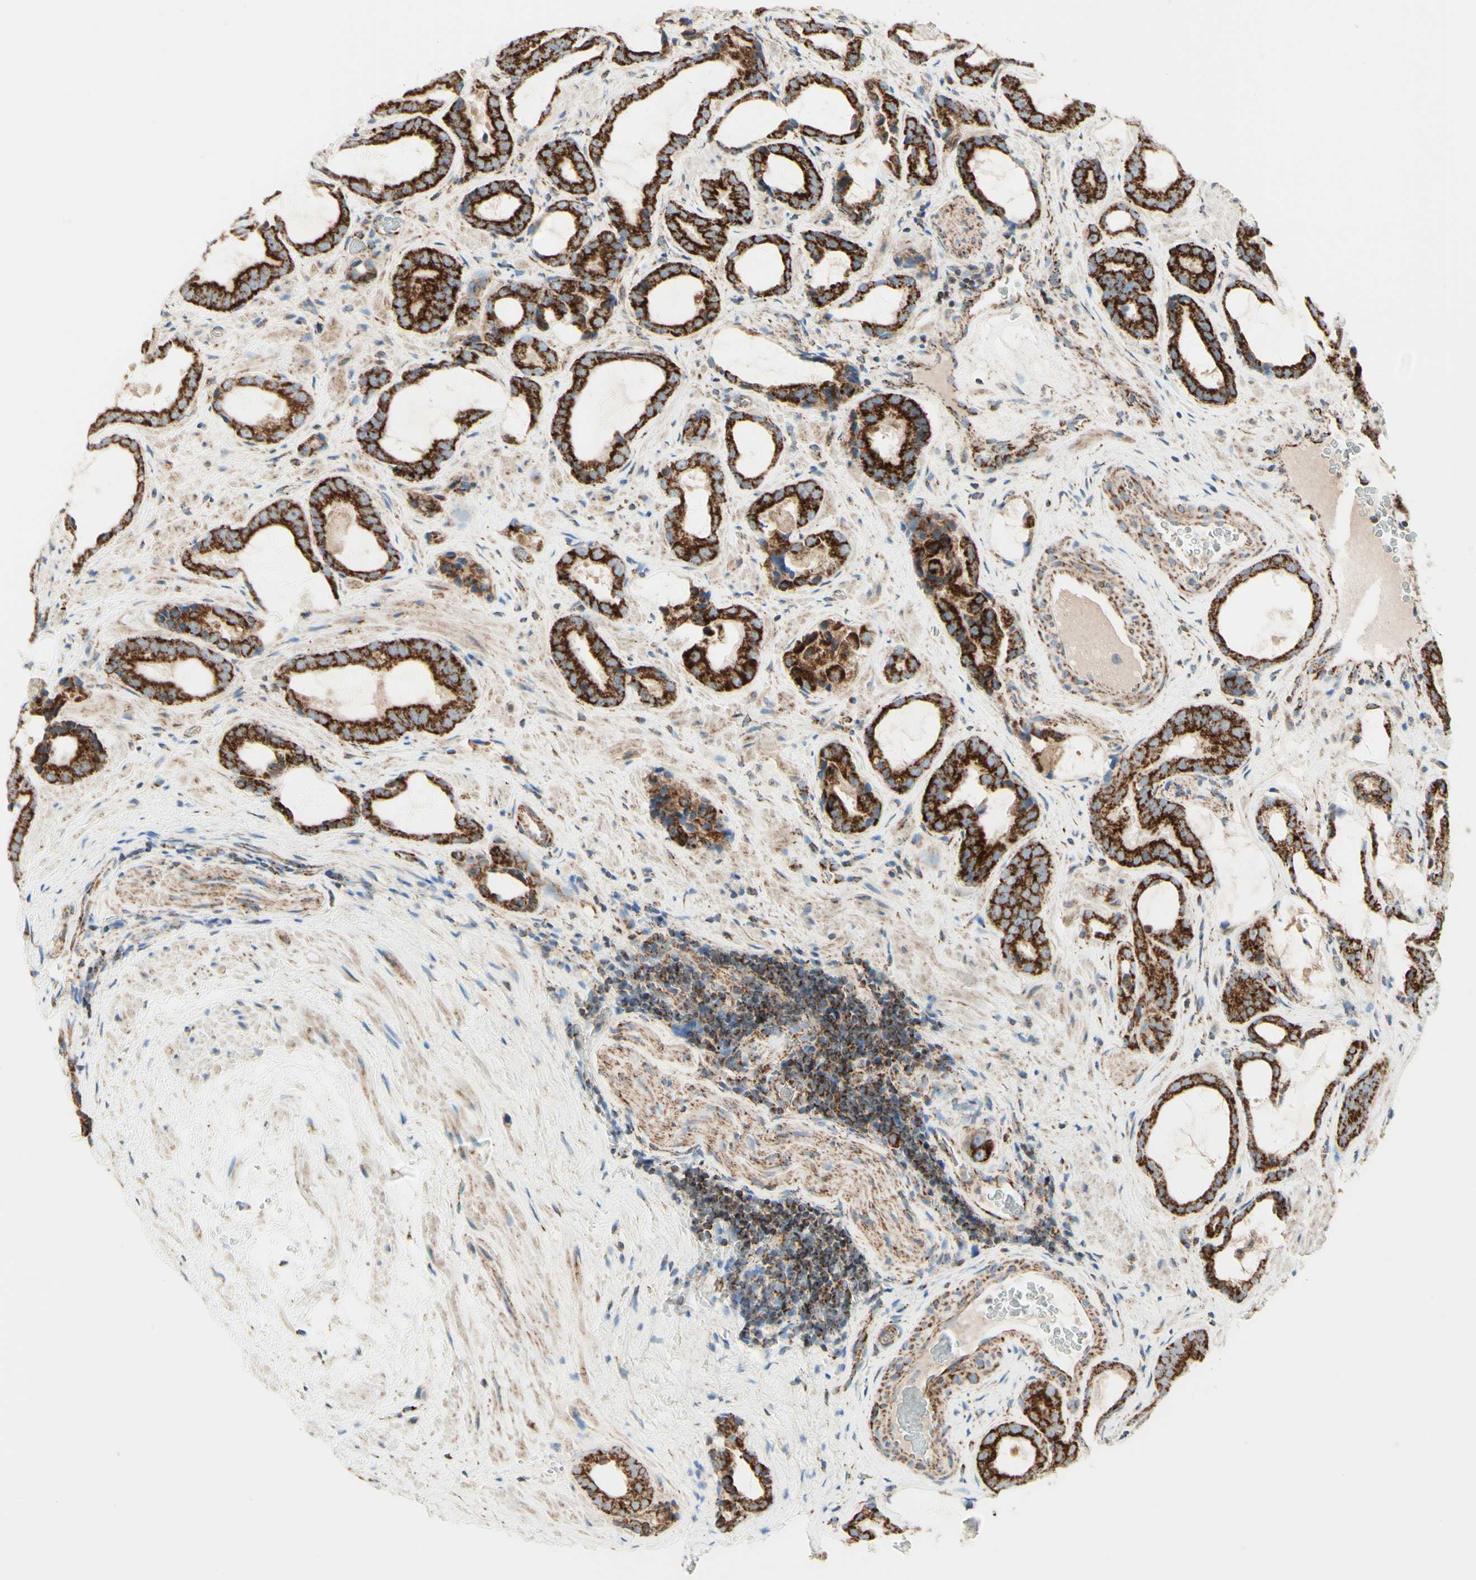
{"staining": {"intensity": "strong", "quantity": ">75%", "location": "cytoplasmic/membranous"}, "tissue": "prostate cancer", "cell_type": "Tumor cells", "image_type": "cancer", "snomed": [{"axis": "morphology", "description": "Adenocarcinoma, Low grade"}, {"axis": "topography", "description": "Prostate"}], "caption": "Prostate cancer stained with a protein marker shows strong staining in tumor cells.", "gene": "ARMC10", "patient": {"sex": "male", "age": 60}}